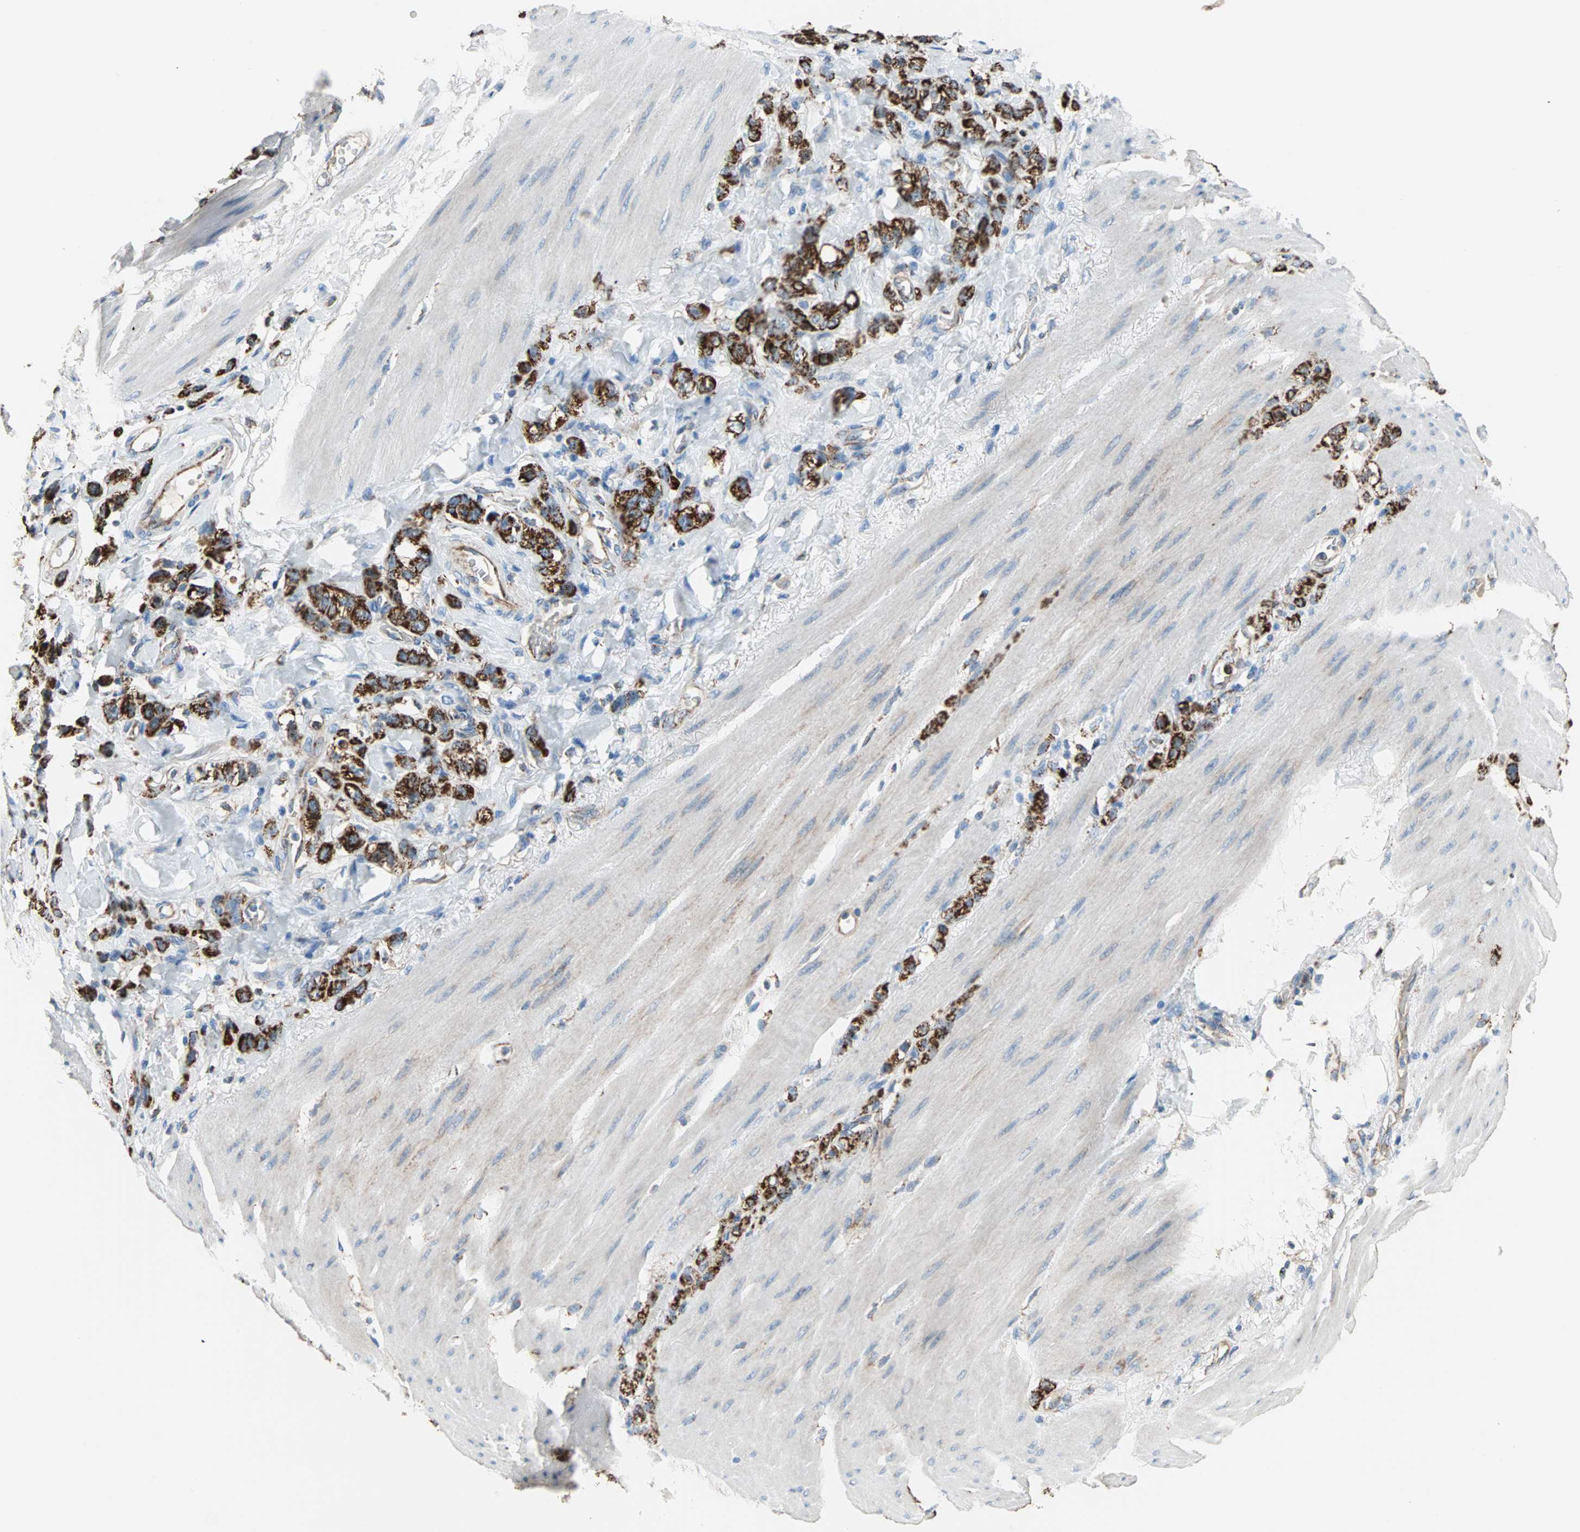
{"staining": {"intensity": "strong", "quantity": ">75%", "location": "cytoplasmic/membranous"}, "tissue": "stomach cancer", "cell_type": "Tumor cells", "image_type": "cancer", "snomed": [{"axis": "morphology", "description": "Adenocarcinoma, NOS"}, {"axis": "topography", "description": "Stomach"}], "caption": "Immunohistochemistry (IHC) staining of stomach cancer, which reveals high levels of strong cytoplasmic/membranous expression in approximately >75% of tumor cells indicating strong cytoplasmic/membranous protein expression. The staining was performed using DAB (brown) for protein detection and nuclei were counterstained in hematoxylin (blue).", "gene": "TST", "patient": {"sex": "male", "age": 82}}